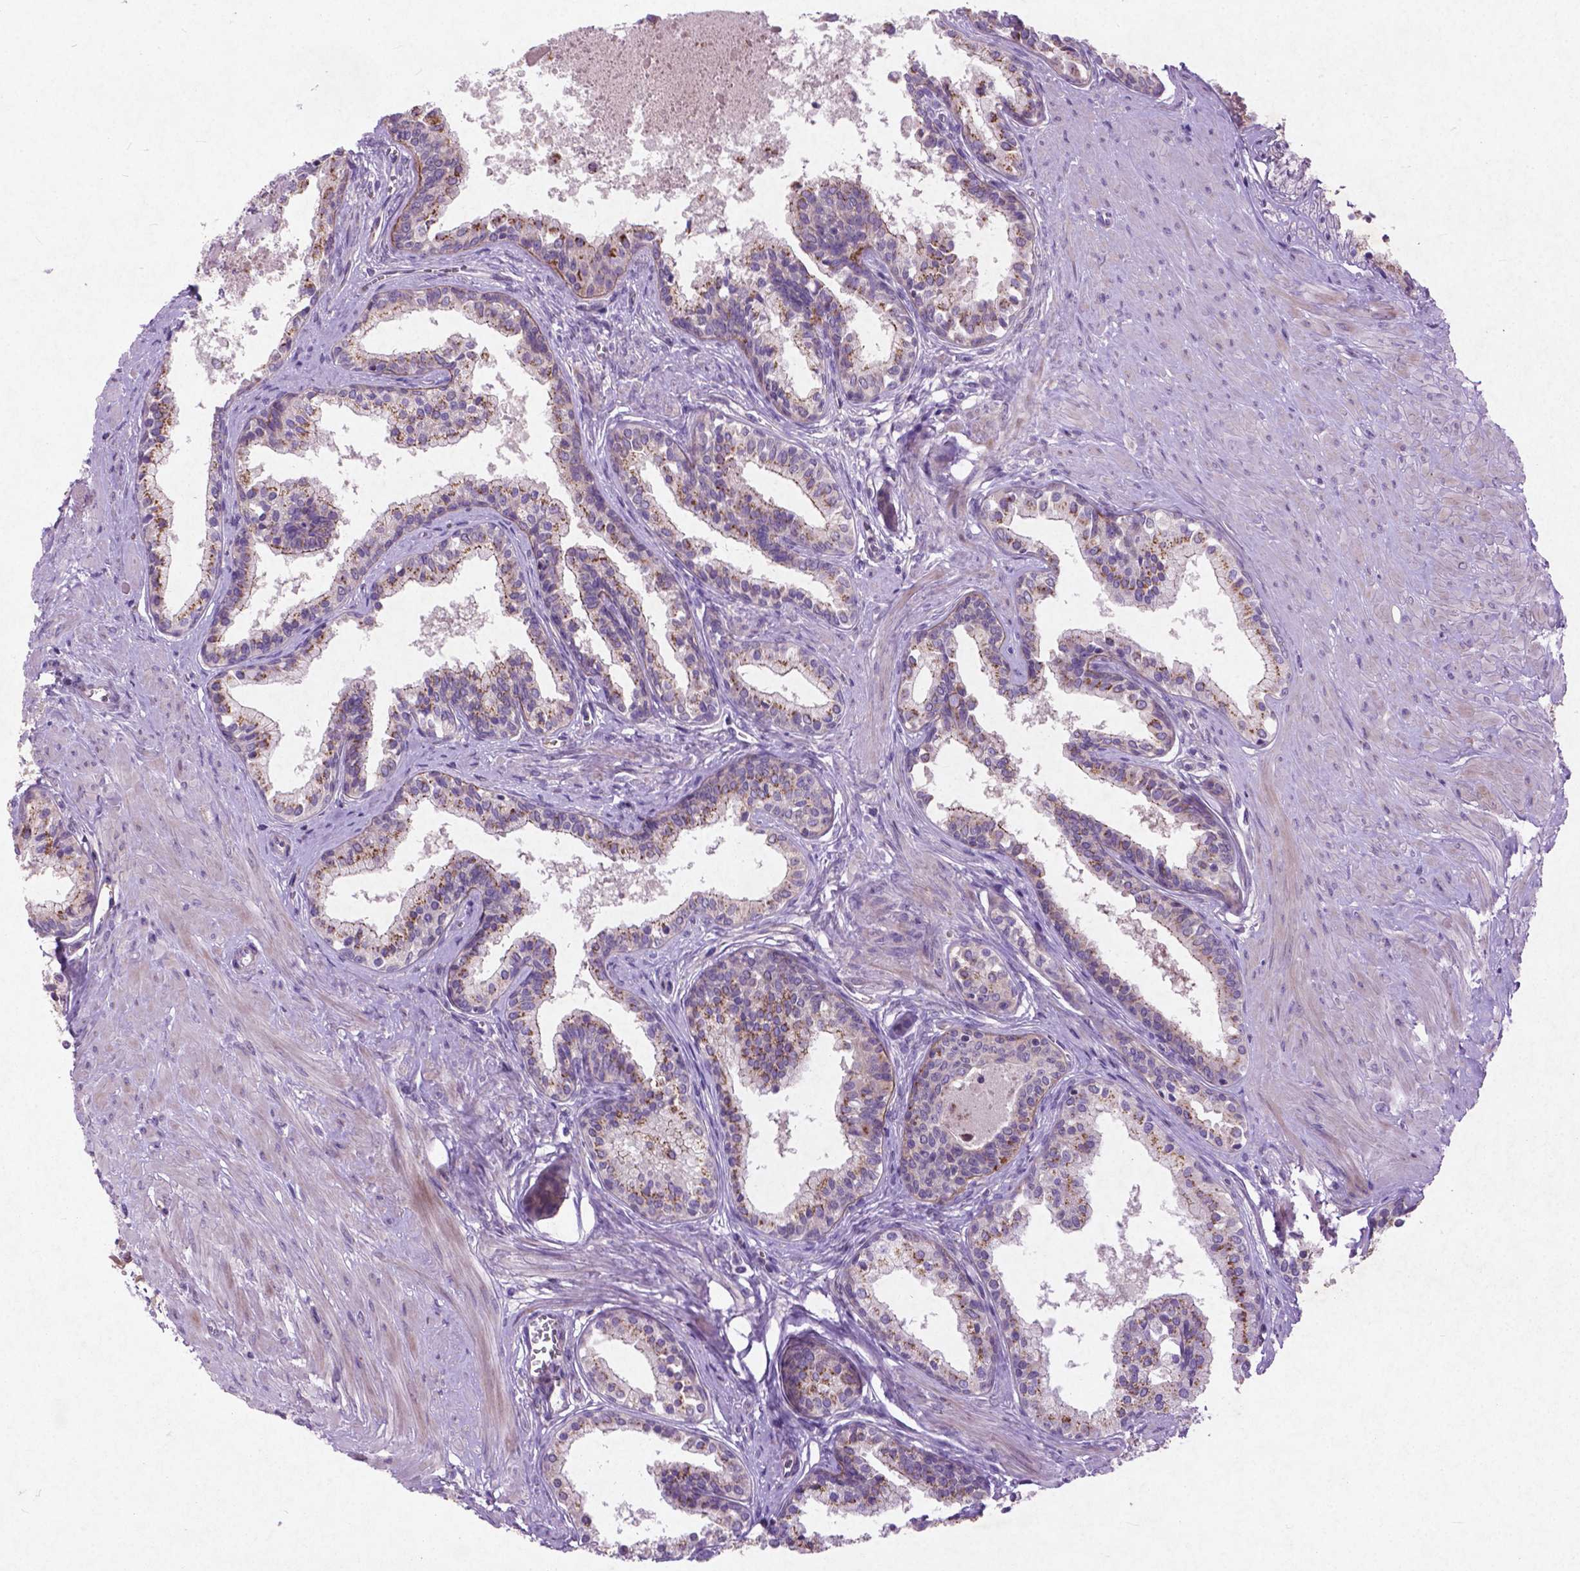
{"staining": {"intensity": "moderate", "quantity": "25%-75%", "location": "cytoplasmic/membranous"}, "tissue": "prostate", "cell_type": "Glandular cells", "image_type": "normal", "snomed": [{"axis": "morphology", "description": "Normal tissue, NOS"}, {"axis": "topography", "description": "Prostate"}], "caption": "Moderate cytoplasmic/membranous positivity for a protein is present in approximately 25%-75% of glandular cells of unremarkable prostate using immunohistochemistry (IHC).", "gene": "ATG4D", "patient": {"sex": "male", "age": 61}}